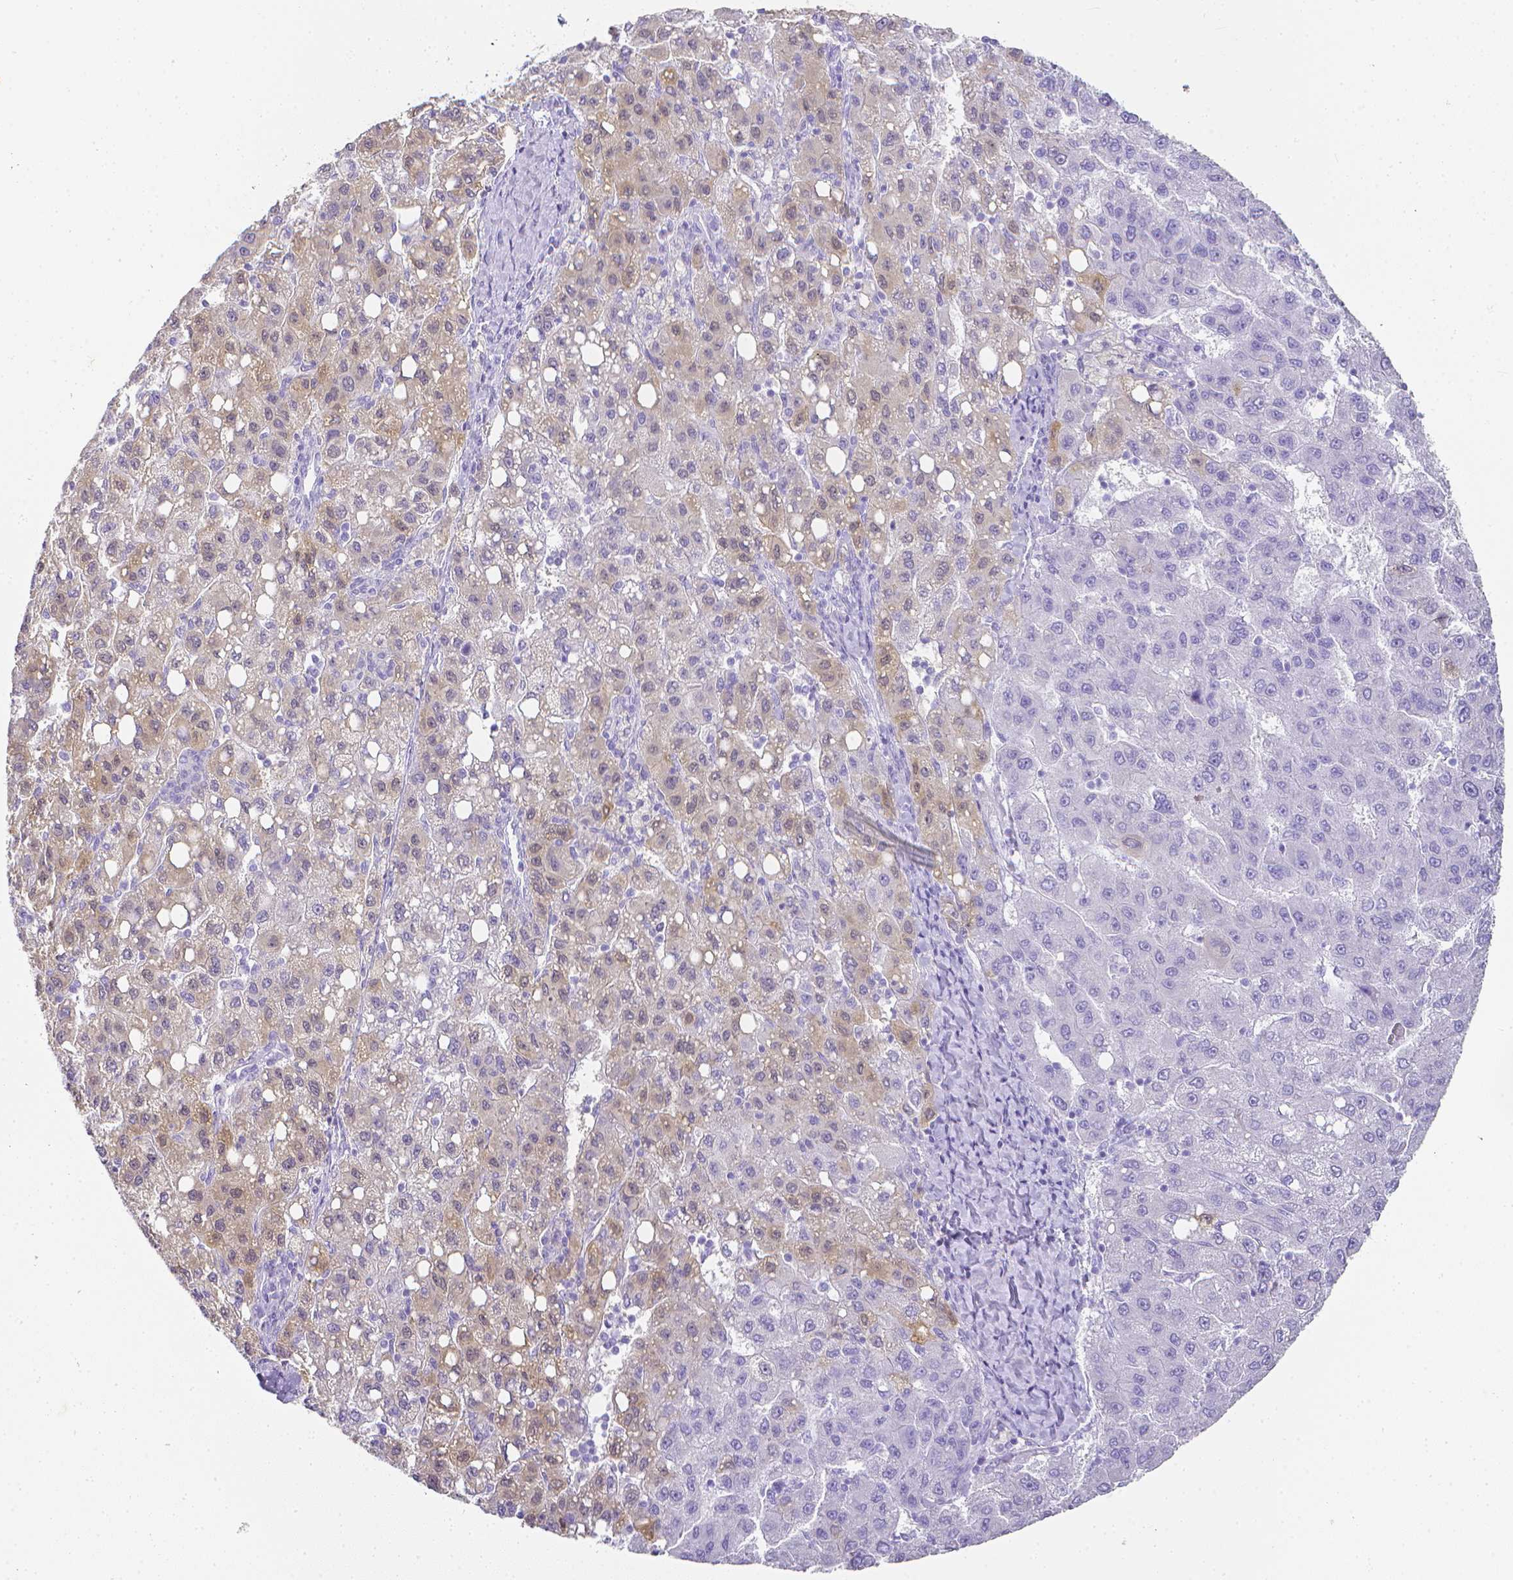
{"staining": {"intensity": "weak", "quantity": "<25%", "location": "cytoplasmic/membranous"}, "tissue": "liver cancer", "cell_type": "Tumor cells", "image_type": "cancer", "snomed": [{"axis": "morphology", "description": "Carcinoma, Hepatocellular, NOS"}, {"axis": "topography", "description": "Liver"}], "caption": "High magnification brightfield microscopy of hepatocellular carcinoma (liver) stained with DAB (brown) and counterstained with hematoxylin (blue): tumor cells show no significant staining. The staining is performed using DAB (3,3'-diaminobenzidine) brown chromogen with nuclei counter-stained in using hematoxylin.", "gene": "LGALS4", "patient": {"sex": "female", "age": 82}}